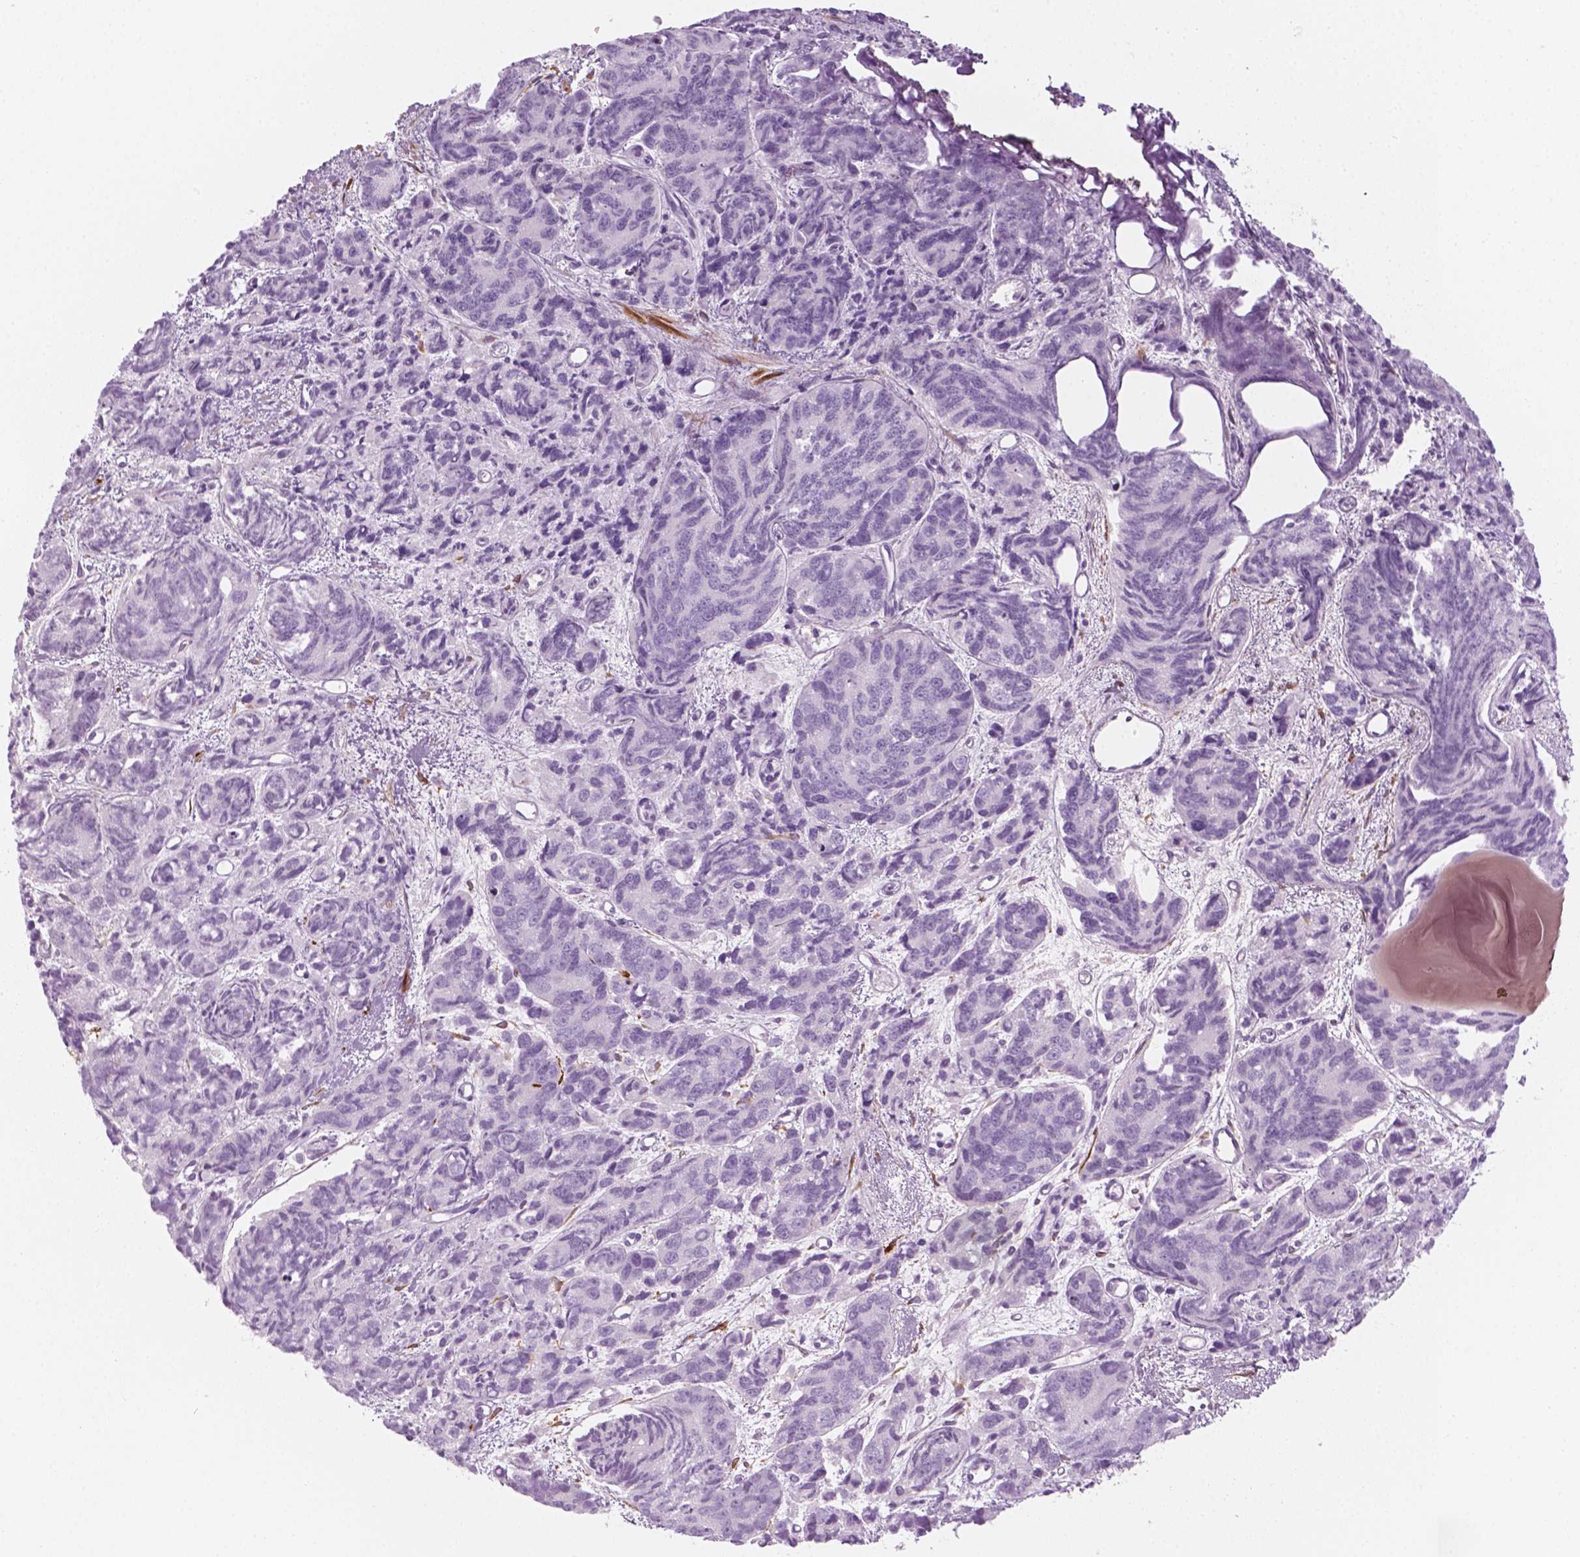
{"staining": {"intensity": "negative", "quantity": "none", "location": "none"}, "tissue": "prostate cancer", "cell_type": "Tumor cells", "image_type": "cancer", "snomed": [{"axis": "morphology", "description": "Adenocarcinoma, High grade"}, {"axis": "topography", "description": "Prostate"}], "caption": "Tumor cells are negative for brown protein staining in prostate cancer (adenocarcinoma (high-grade)).", "gene": "CES1", "patient": {"sex": "male", "age": 77}}